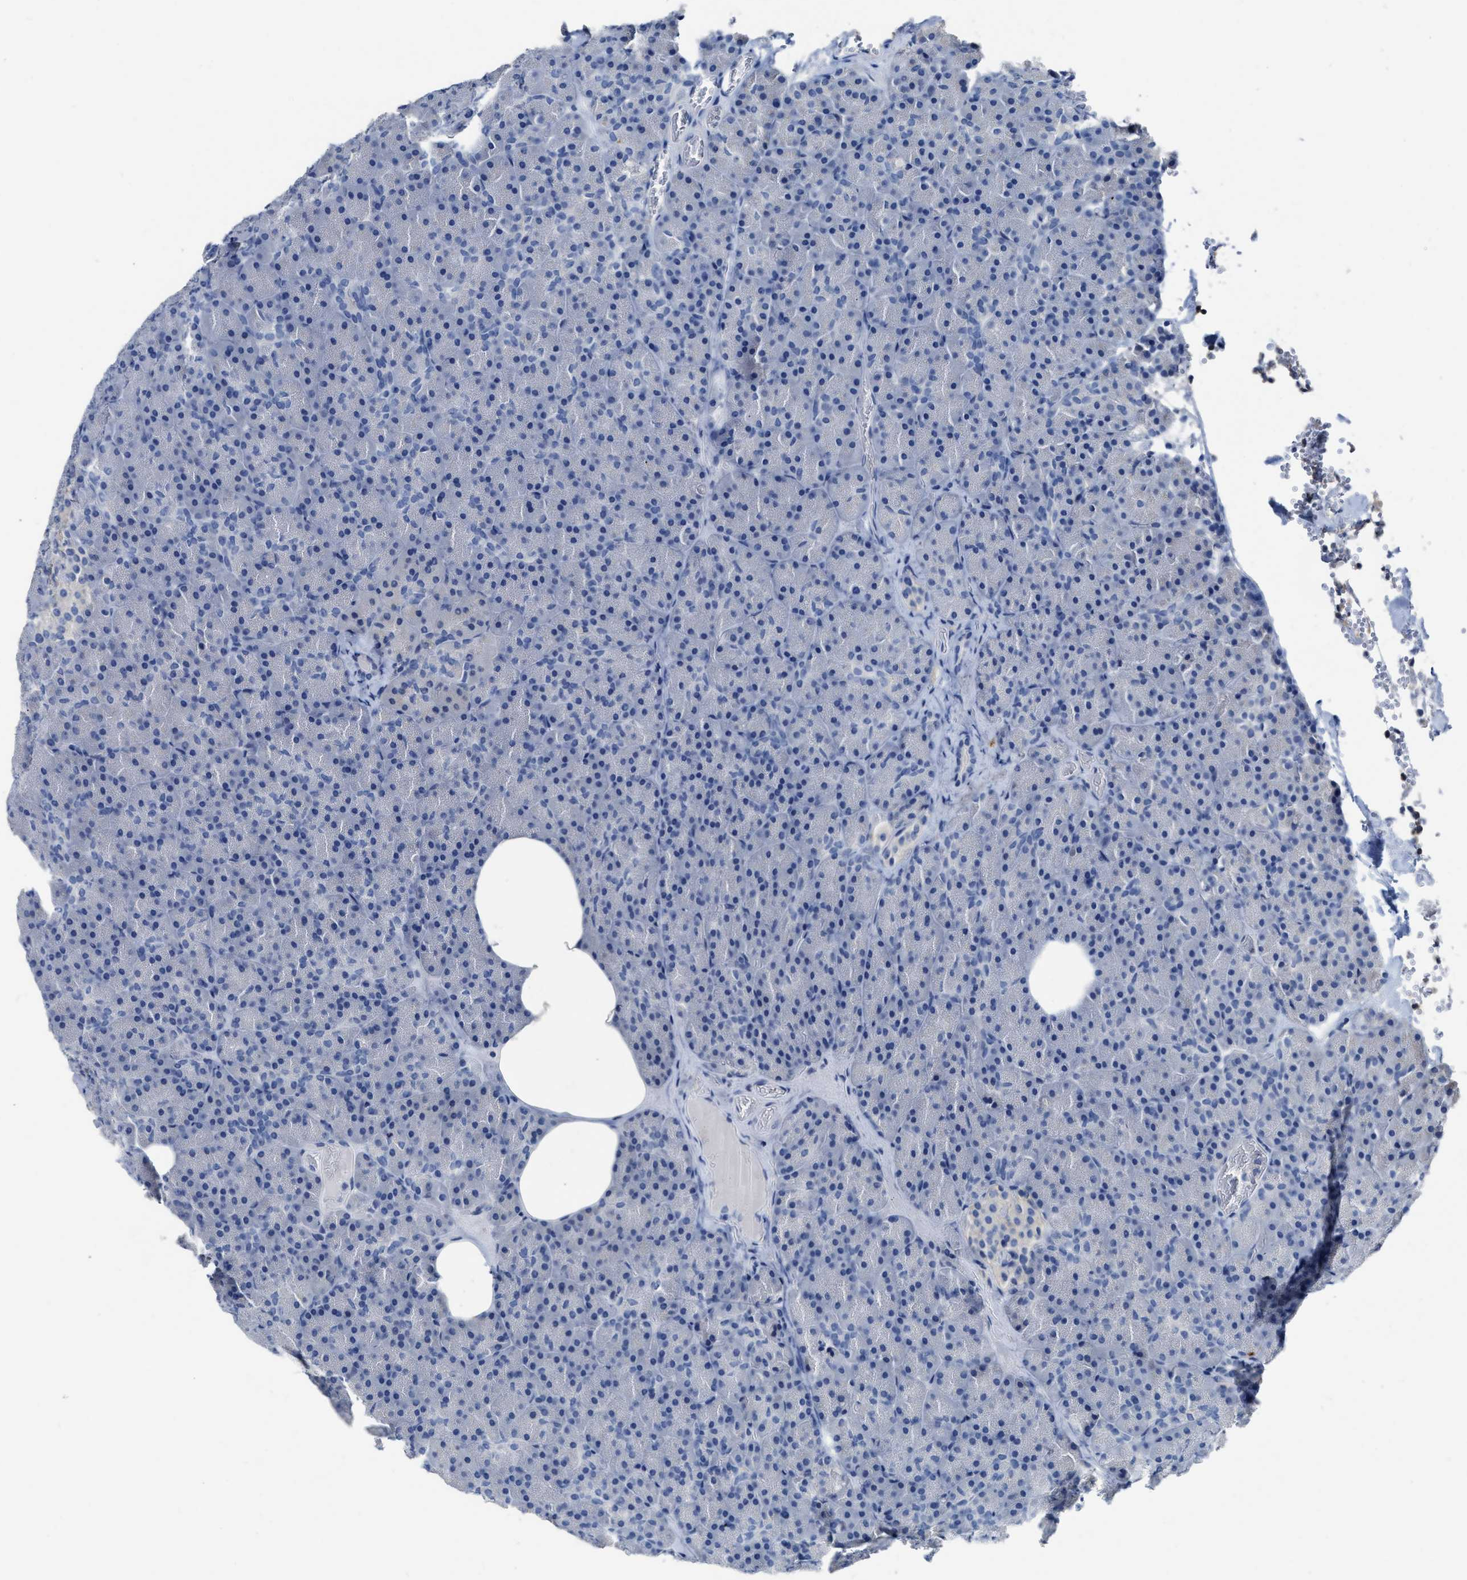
{"staining": {"intensity": "negative", "quantity": "none", "location": "none"}, "tissue": "pancreas", "cell_type": "Exocrine glandular cells", "image_type": "normal", "snomed": [{"axis": "morphology", "description": "Normal tissue, NOS"}, {"axis": "morphology", "description": "Carcinoid, malignant, NOS"}, {"axis": "topography", "description": "Pancreas"}], "caption": "Pancreas stained for a protein using immunohistochemistry (IHC) shows no staining exocrine glandular cells.", "gene": "CEACAM5", "patient": {"sex": "female", "age": 35}}